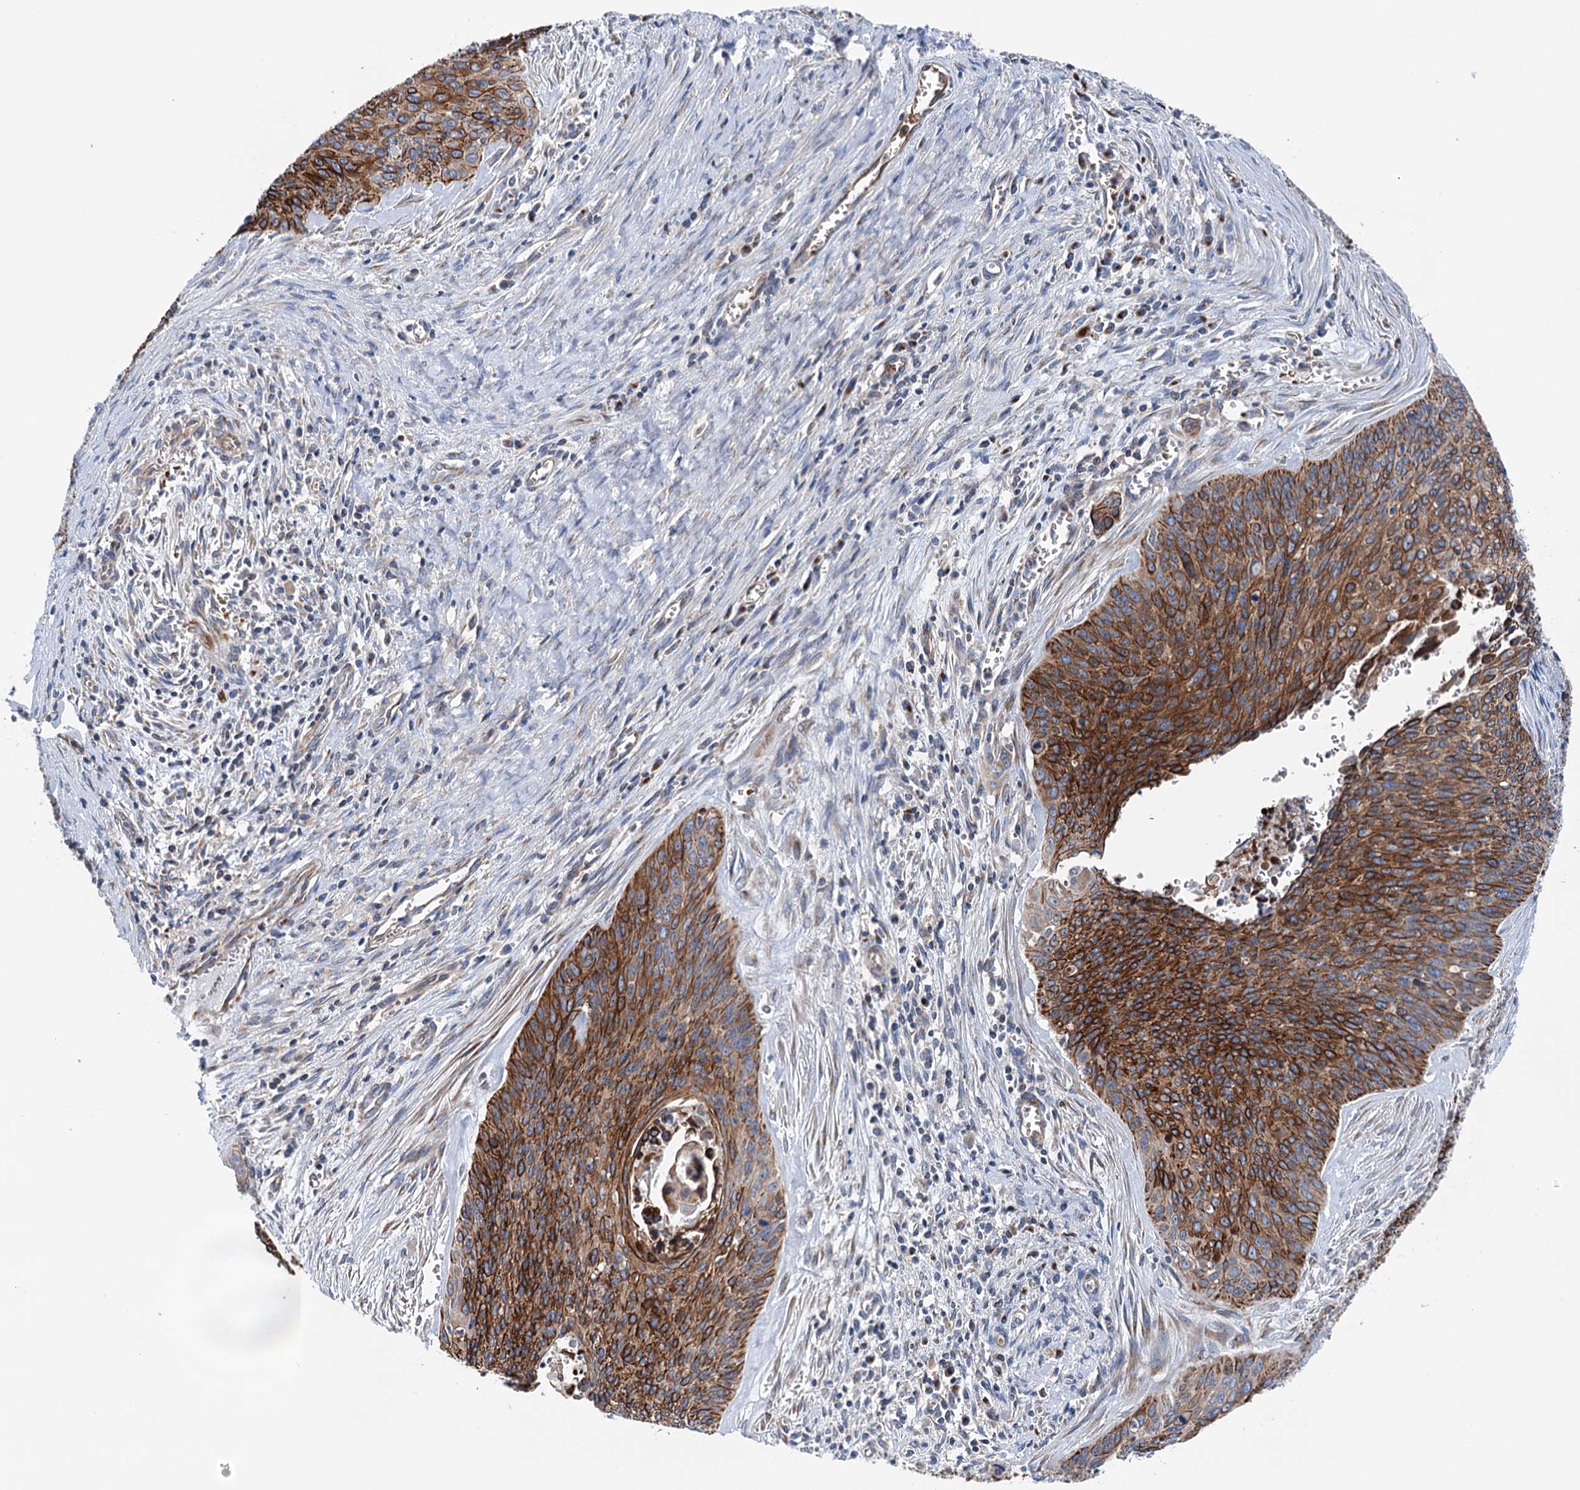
{"staining": {"intensity": "strong", "quantity": ">75%", "location": "cytoplasmic/membranous"}, "tissue": "cervical cancer", "cell_type": "Tumor cells", "image_type": "cancer", "snomed": [{"axis": "morphology", "description": "Squamous cell carcinoma, NOS"}, {"axis": "topography", "description": "Cervix"}], "caption": "Immunohistochemical staining of human cervical cancer exhibits strong cytoplasmic/membranous protein staining in about >75% of tumor cells.", "gene": "EIPR1", "patient": {"sex": "female", "age": 55}}